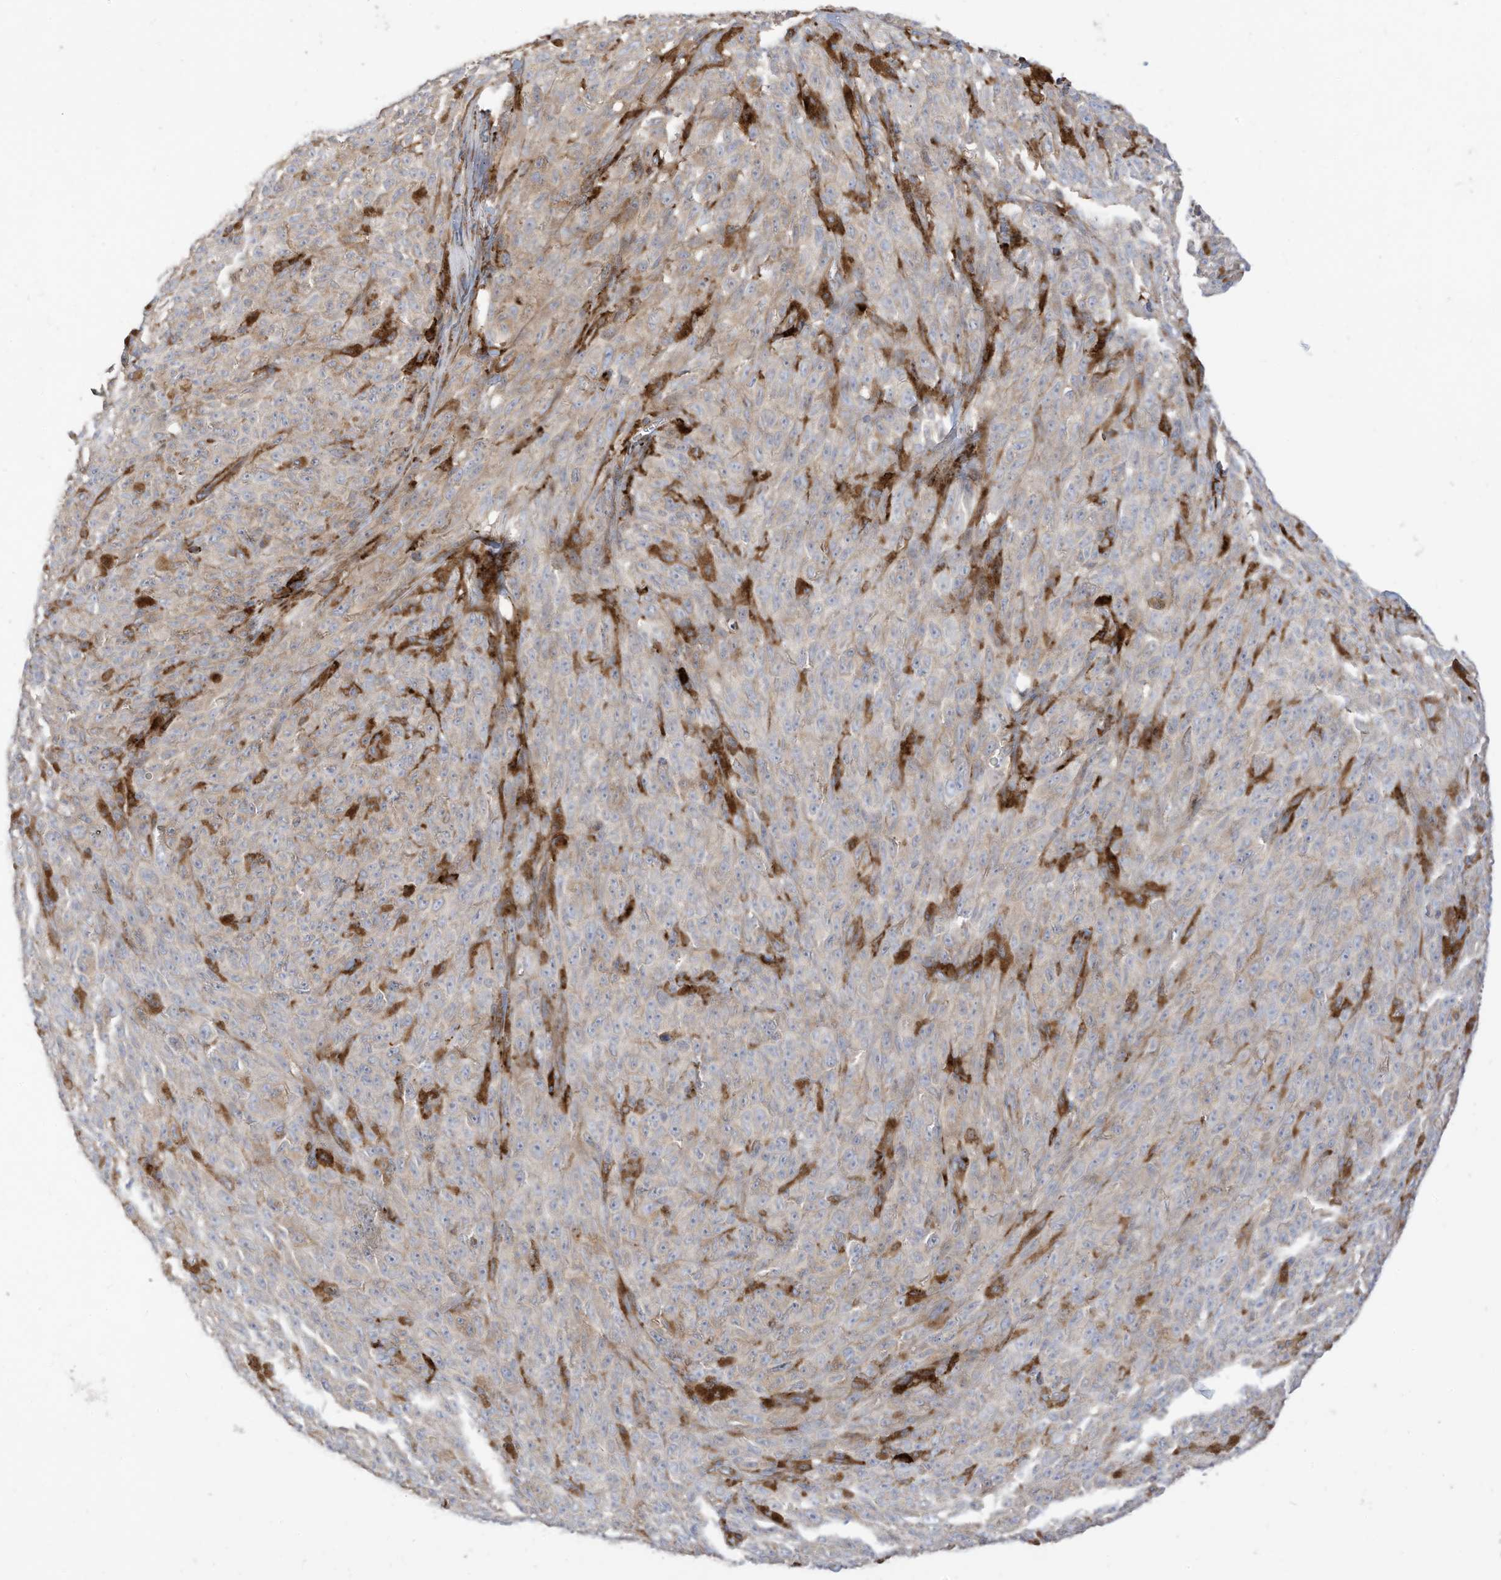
{"staining": {"intensity": "negative", "quantity": "none", "location": "none"}, "tissue": "melanoma", "cell_type": "Tumor cells", "image_type": "cancer", "snomed": [{"axis": "morphology", "description": "Malignant melanoma, NOS"}, {"axis": "topography", "description": "Skin"}], "caption": "Immunohistochemical staining of human malignant melanoma displays no significant positivity in tumor cells.", "gene": "TRNAU1AP", "patient": {"sex": "female", "age": 82}}